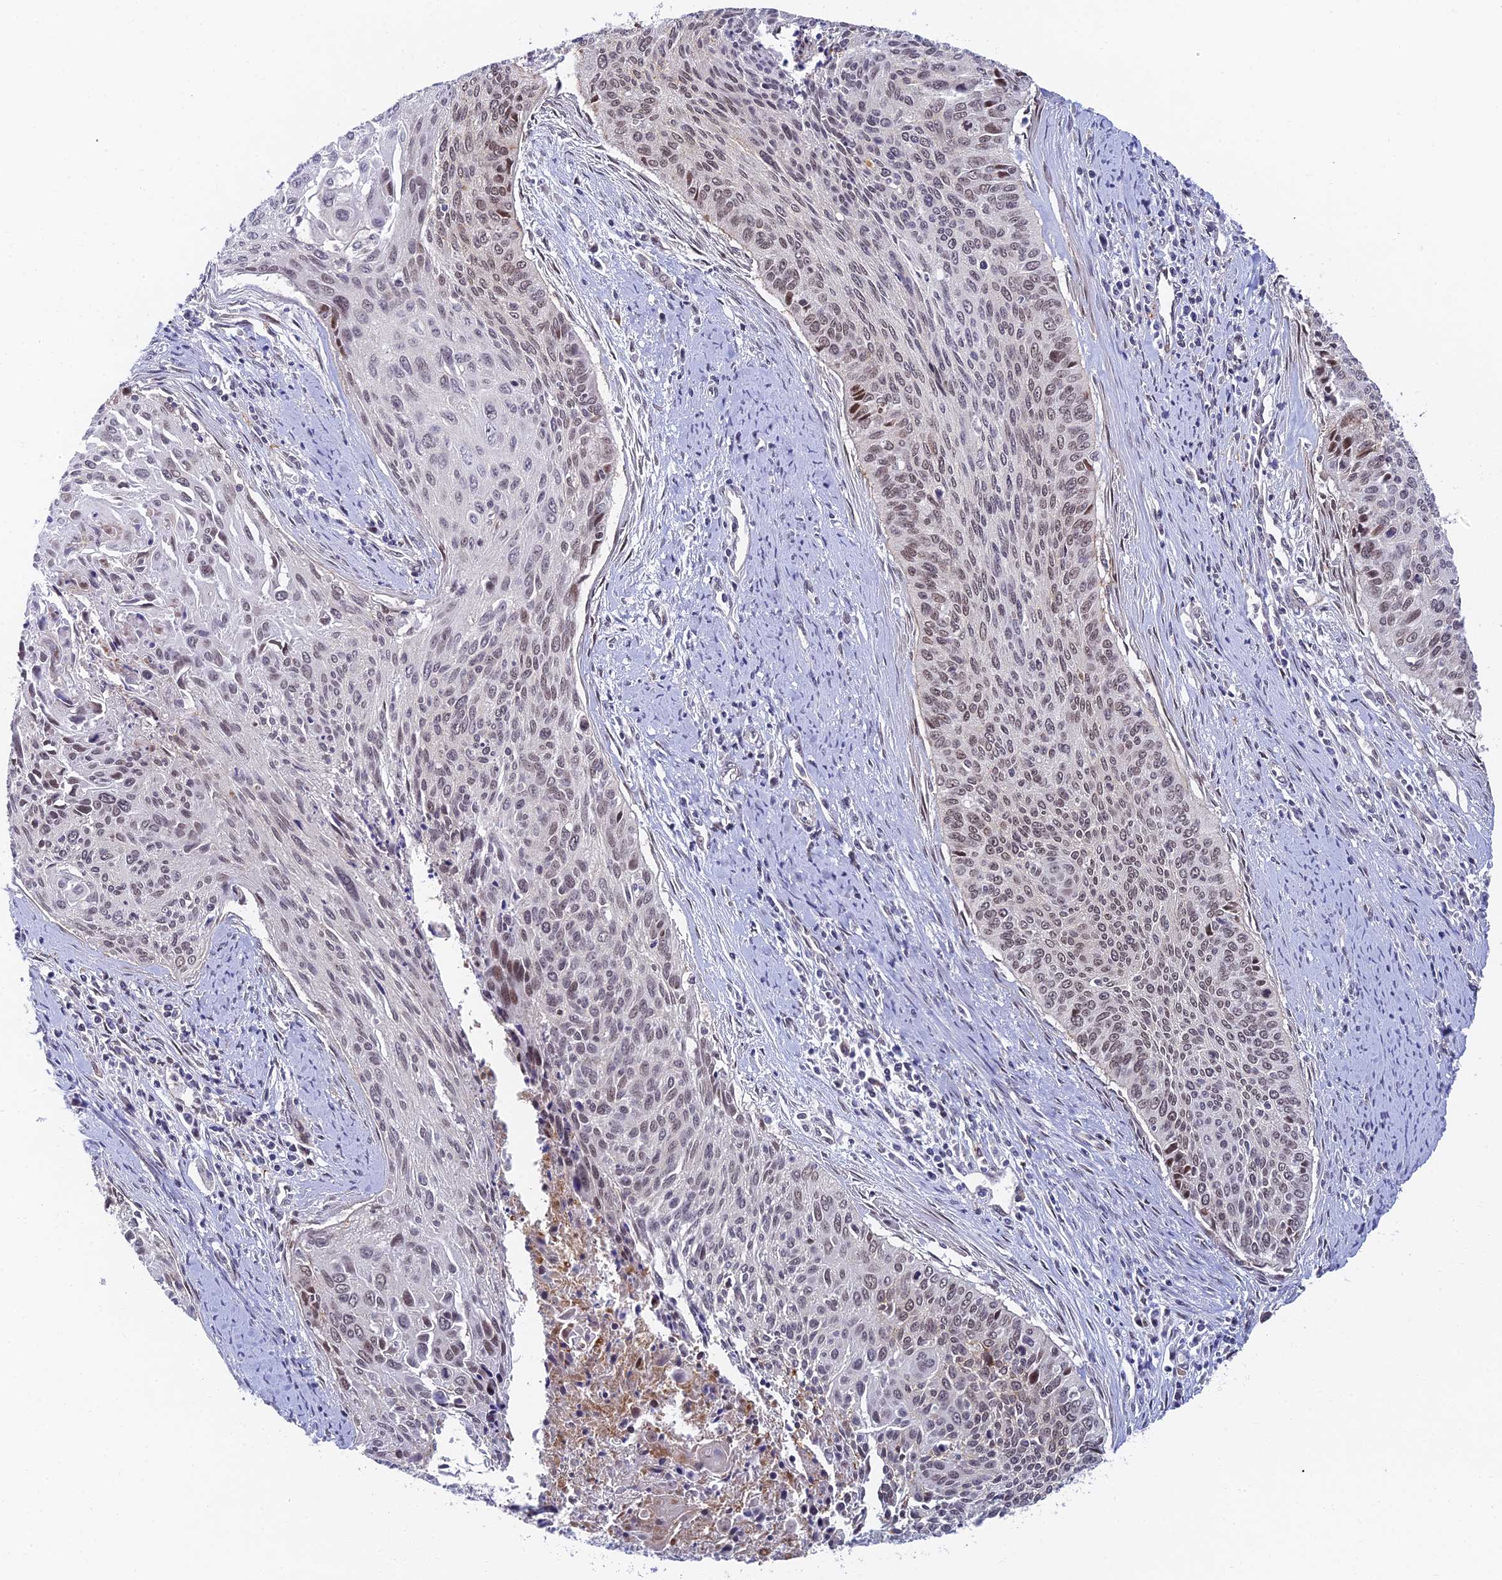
{"staining": {"intensity": "moderate", "quantity": "<25%", "location": "nuclear"}, "tissue": "cervical cancer", "cell_type": "Tumor cells", "image_type": "cancer", "snomed": [{"axis": "morphology", "description": "Squamous cell carcinoma, NOS"}, {"axis": "topography", "description": "Cervix"}], "caption": "Immunohistochemical staining of squamous cell carcinoma (cervical) shows low levels of moderate nuclear protein positivity in approximately <25% of tumor cells.", "gene": "NSMCE1", "patient": {"sex": "female", "age": 55}}